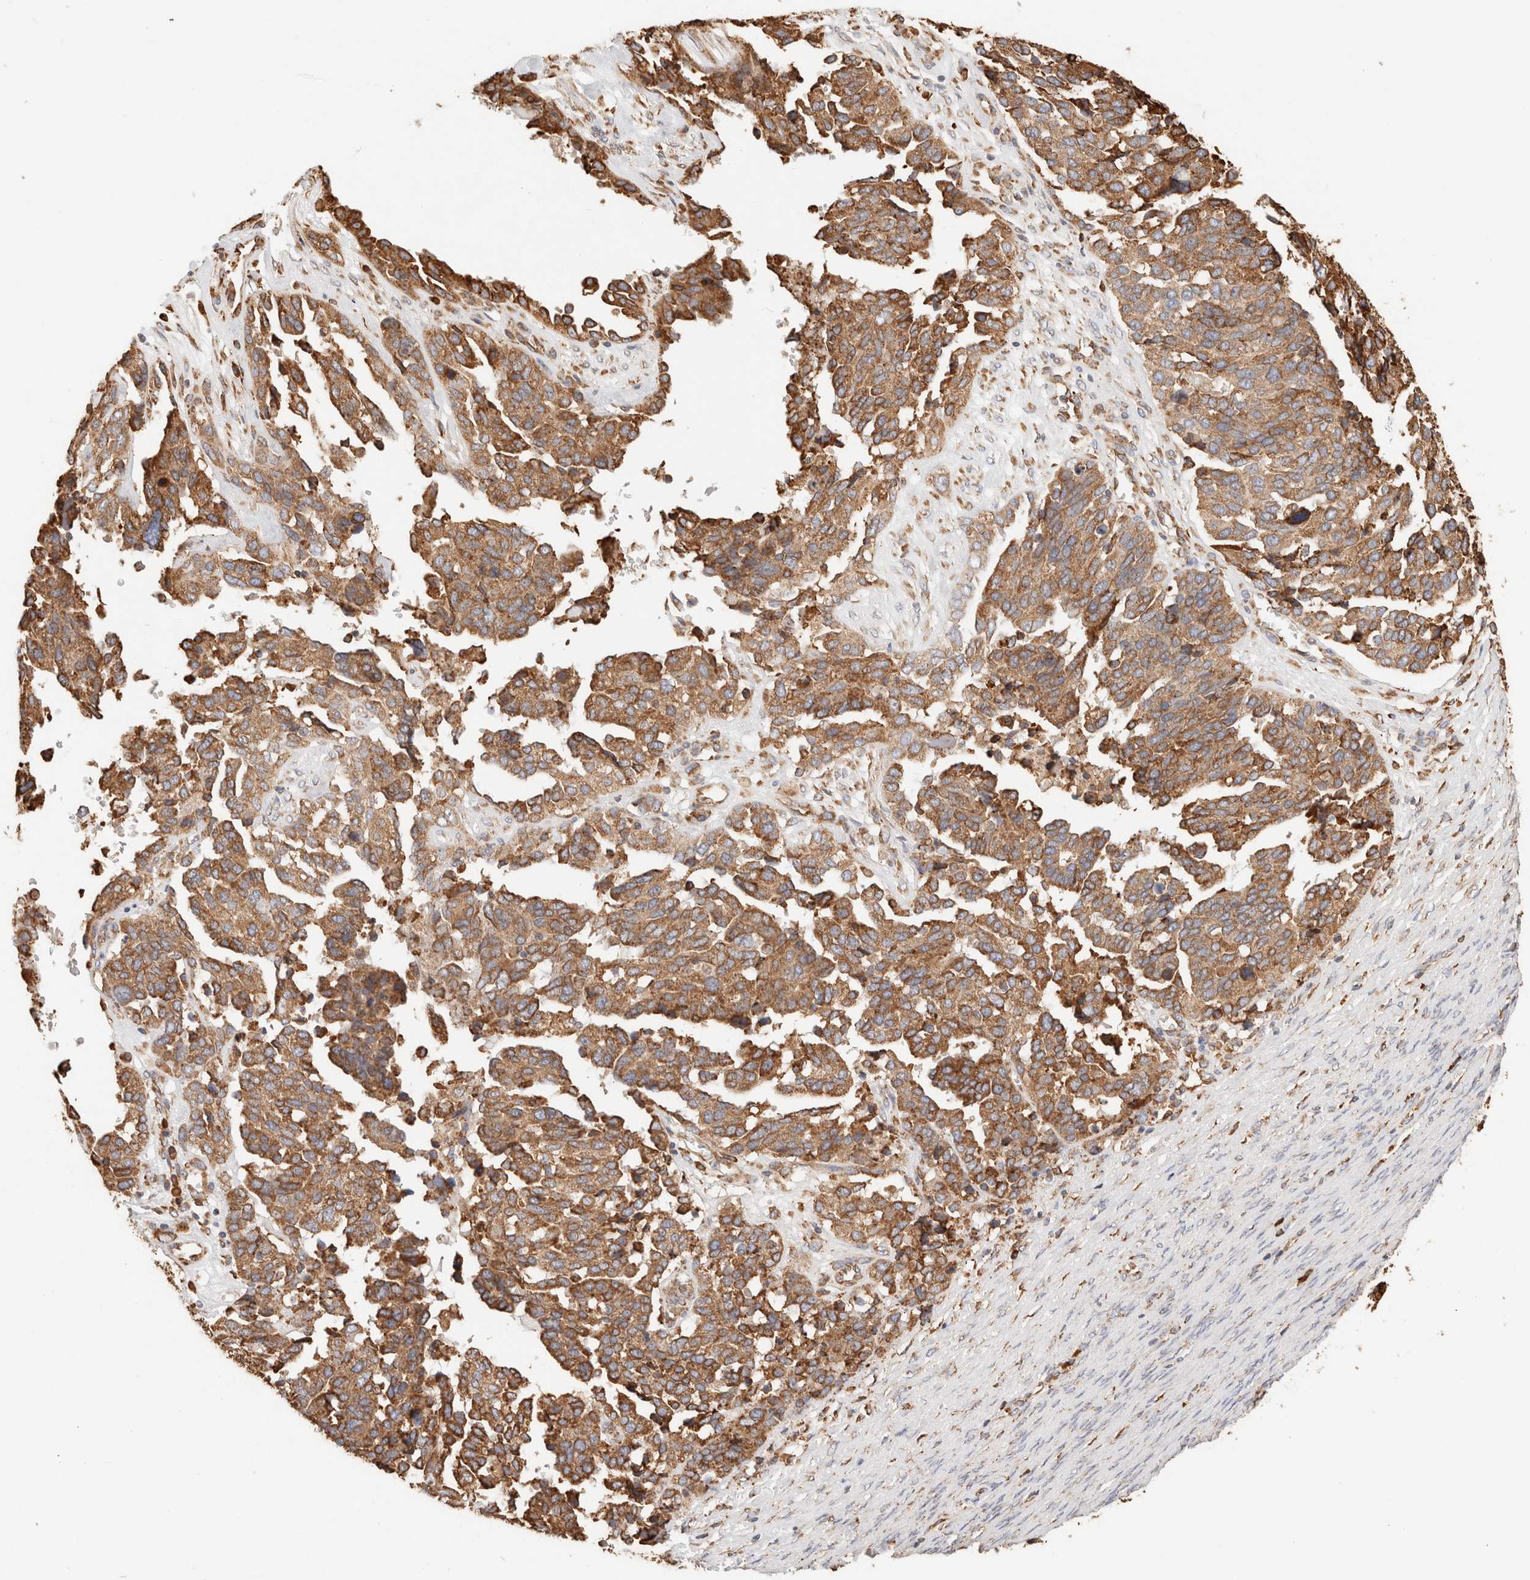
{"staining": {"intensity": "strong", "quantity": ">75%", "location": "cytoplasmic/membranous"}, "tissue": "ovarian cancer", "cell_type": "Tumor cells", "image_type": "cancer", "snomed": [{"axis": "morphology", "description": "Cystadenocarcinoma, serous, NOS"}, {"axis": "topography", "description": "Ovary"}], "caption": "Protein staining shows strong cytoplasmic/membranous positivity in approximately >75% of tumor cells in ovarian cancer (serous cystadenocarcinoma).", "gene": "FER", "patient": {"sex": "female", "age": 44}}